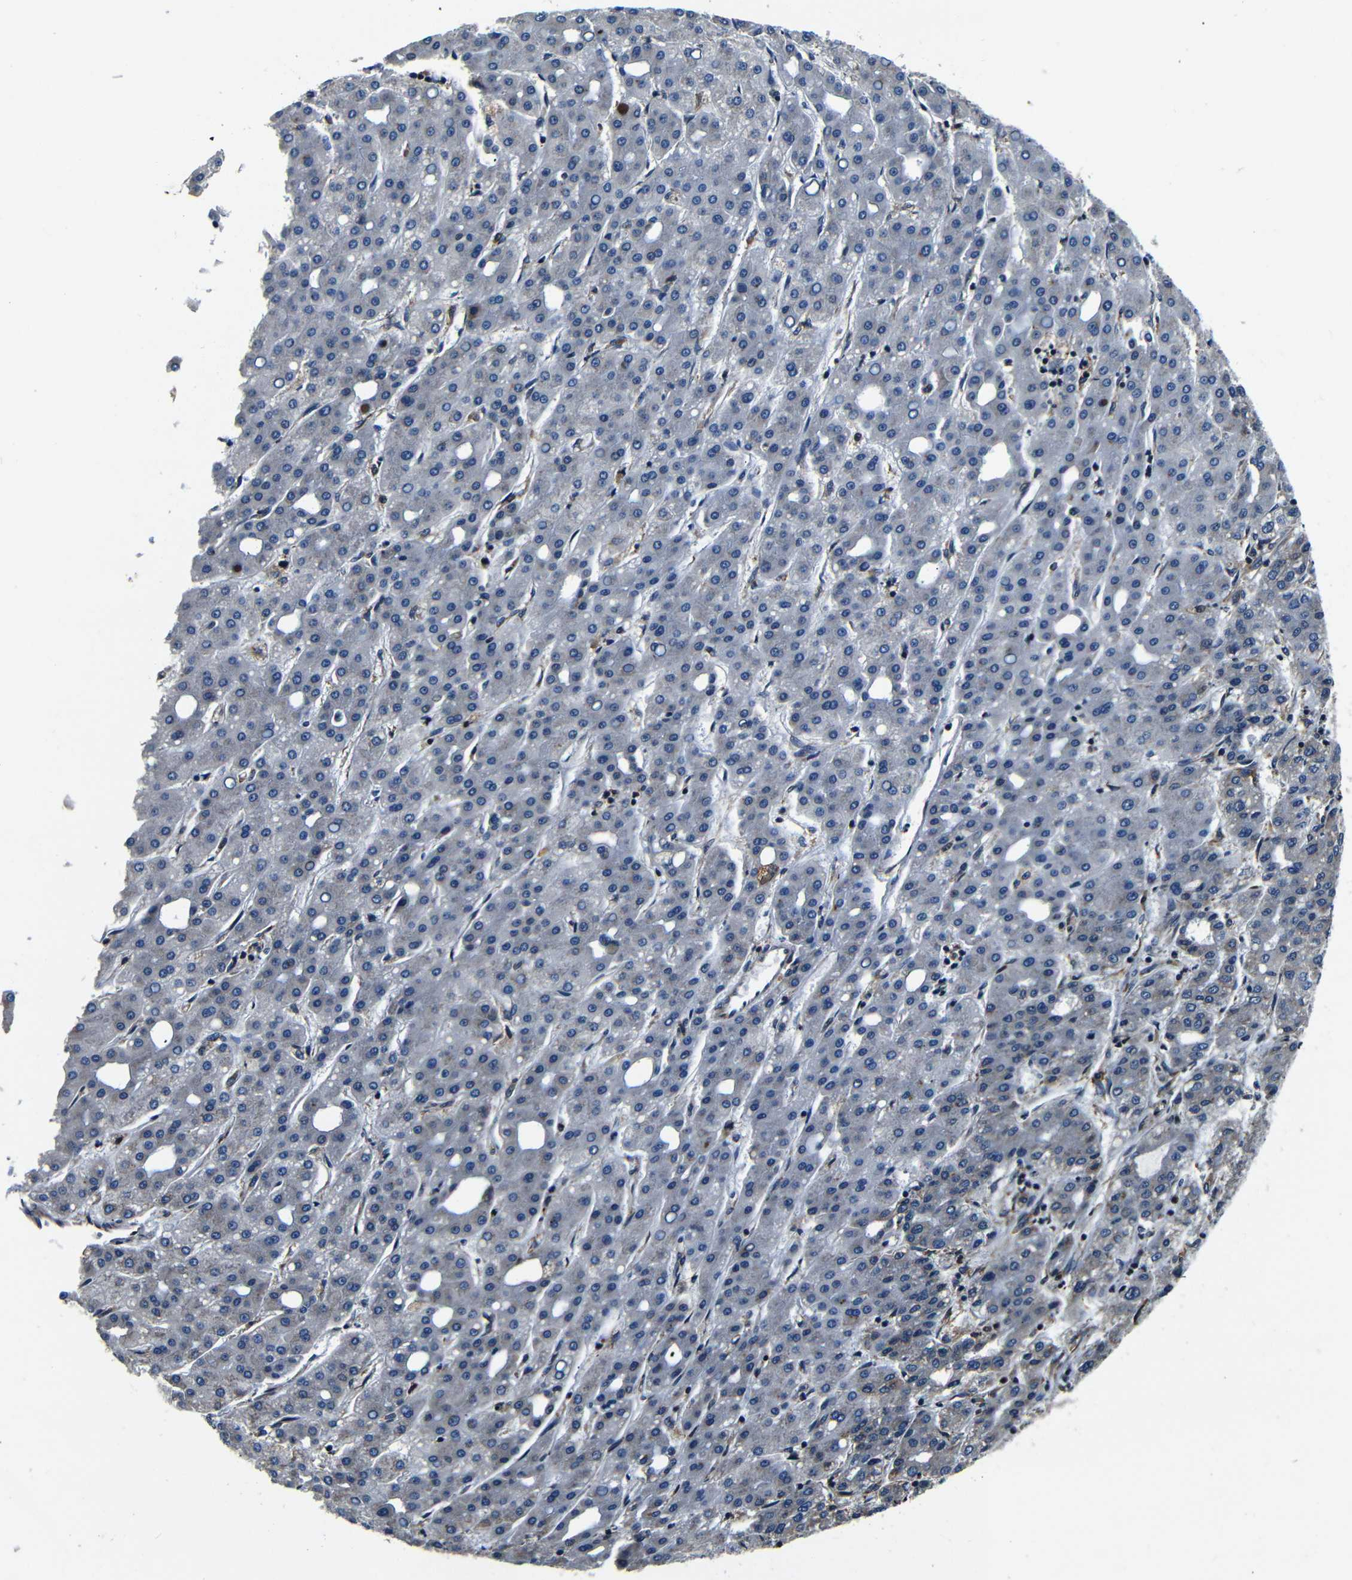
{"staining": {"intensity": "weak", "quantity": "<25%", "location": "cytoplasmic/membranous,nuclear"}, "tissue": "liver cancer", "cell_type": "Tumor cells", "image_type": "cancer", "snomed": [{"axis": "morphology", "description": "Carcinoma, Hepatocellular, NOS"}, {"axis": "topography", "description": "Liver"}], "caption": "This photomicrograph is of liver hepatocellular carcinoma stained with immunohistochemistry to label a protein in brown with the nuclei are counter-stained blue. There is no staining in tumor cells.", "gene": "NCBP3", "patient": {"sex": "male", "age": 65}}